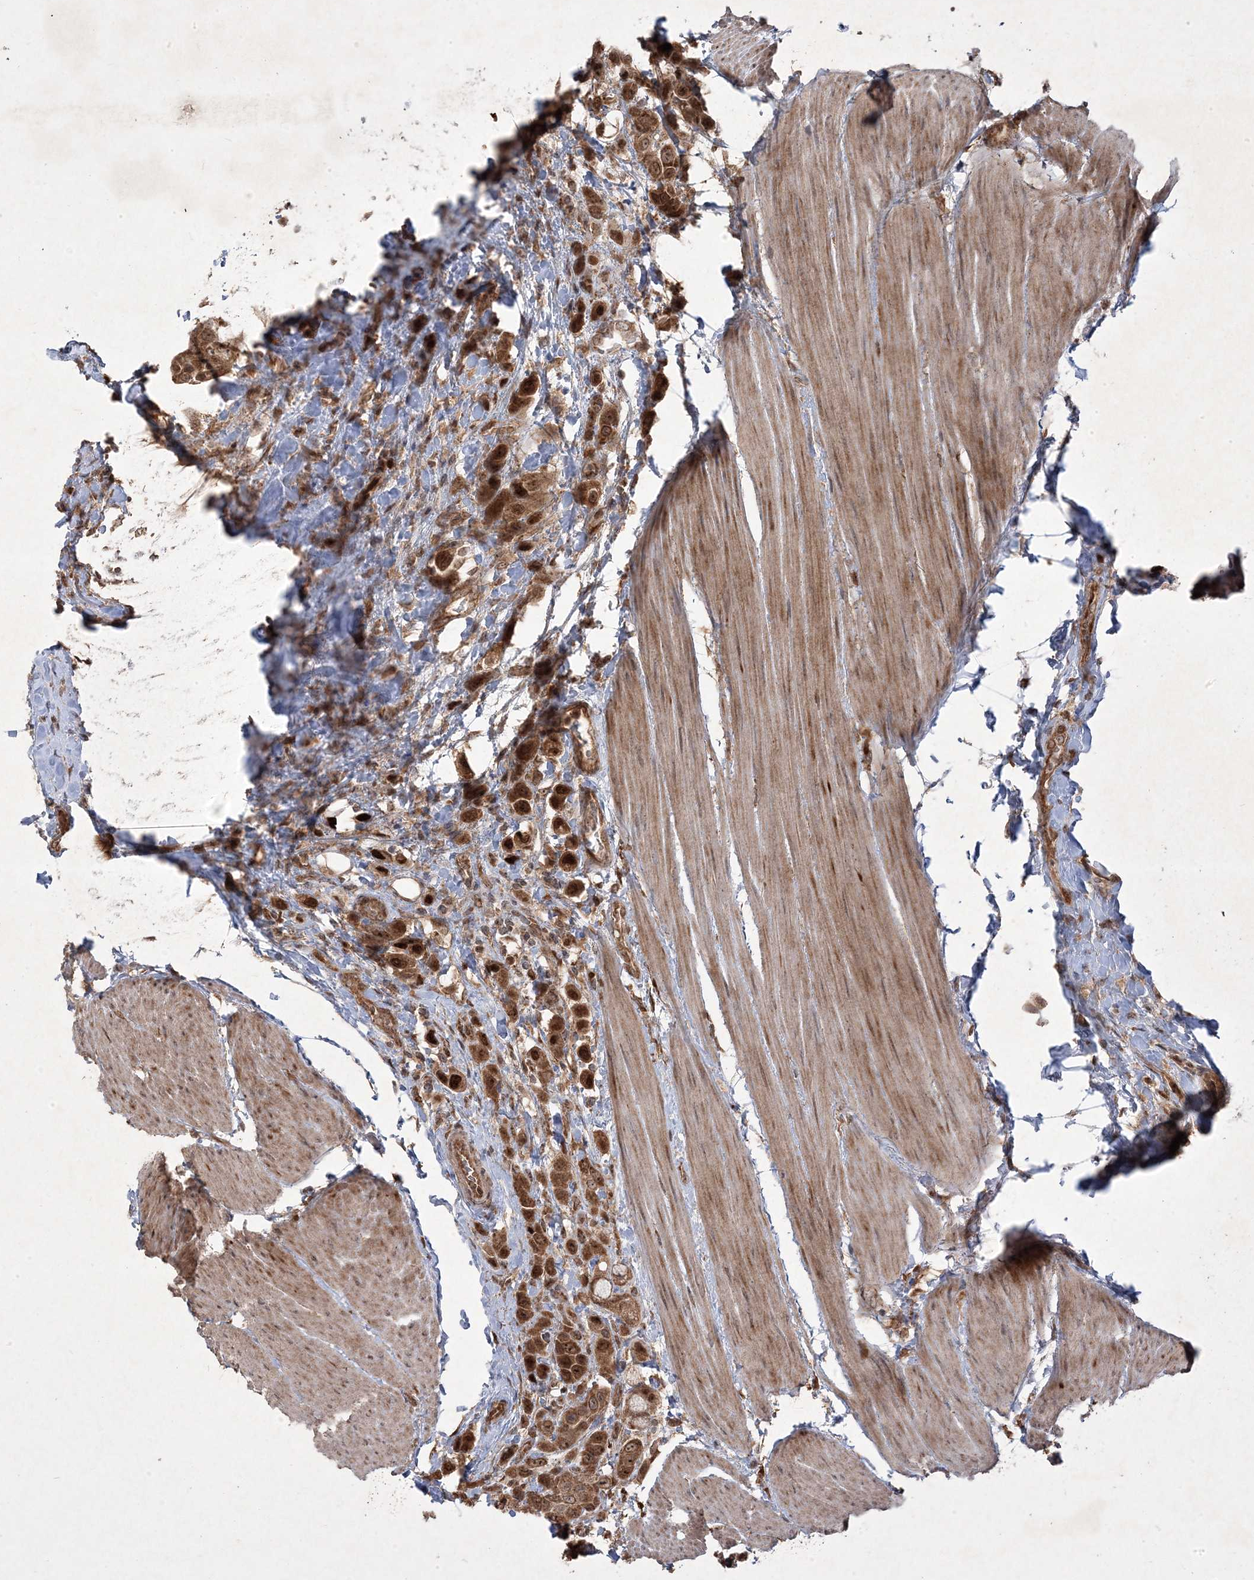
{"staining": {"intensity": "strong", "quantity": ">75%", "location": "cytoplasmic/membranous,nuclear"}, "tissue": "urothelial cancer", "cell_type": "Tumor cells", "image_type": "cancer", "snomed": [{"axis": "morphology", "description": "Urothelial carcinoma, High grade"}, {"axis": "topography", "description": "Urinary bladder"}], "caption": "Protein staining of urothelial carcinoma (high-grade) tissue demonstrates strong cytoplasmic/membranous and nuclear positivity in about >75% of tumor cells.", "gene": "PLEKHM2", "patient": {"sex": "male", "age": 50}}